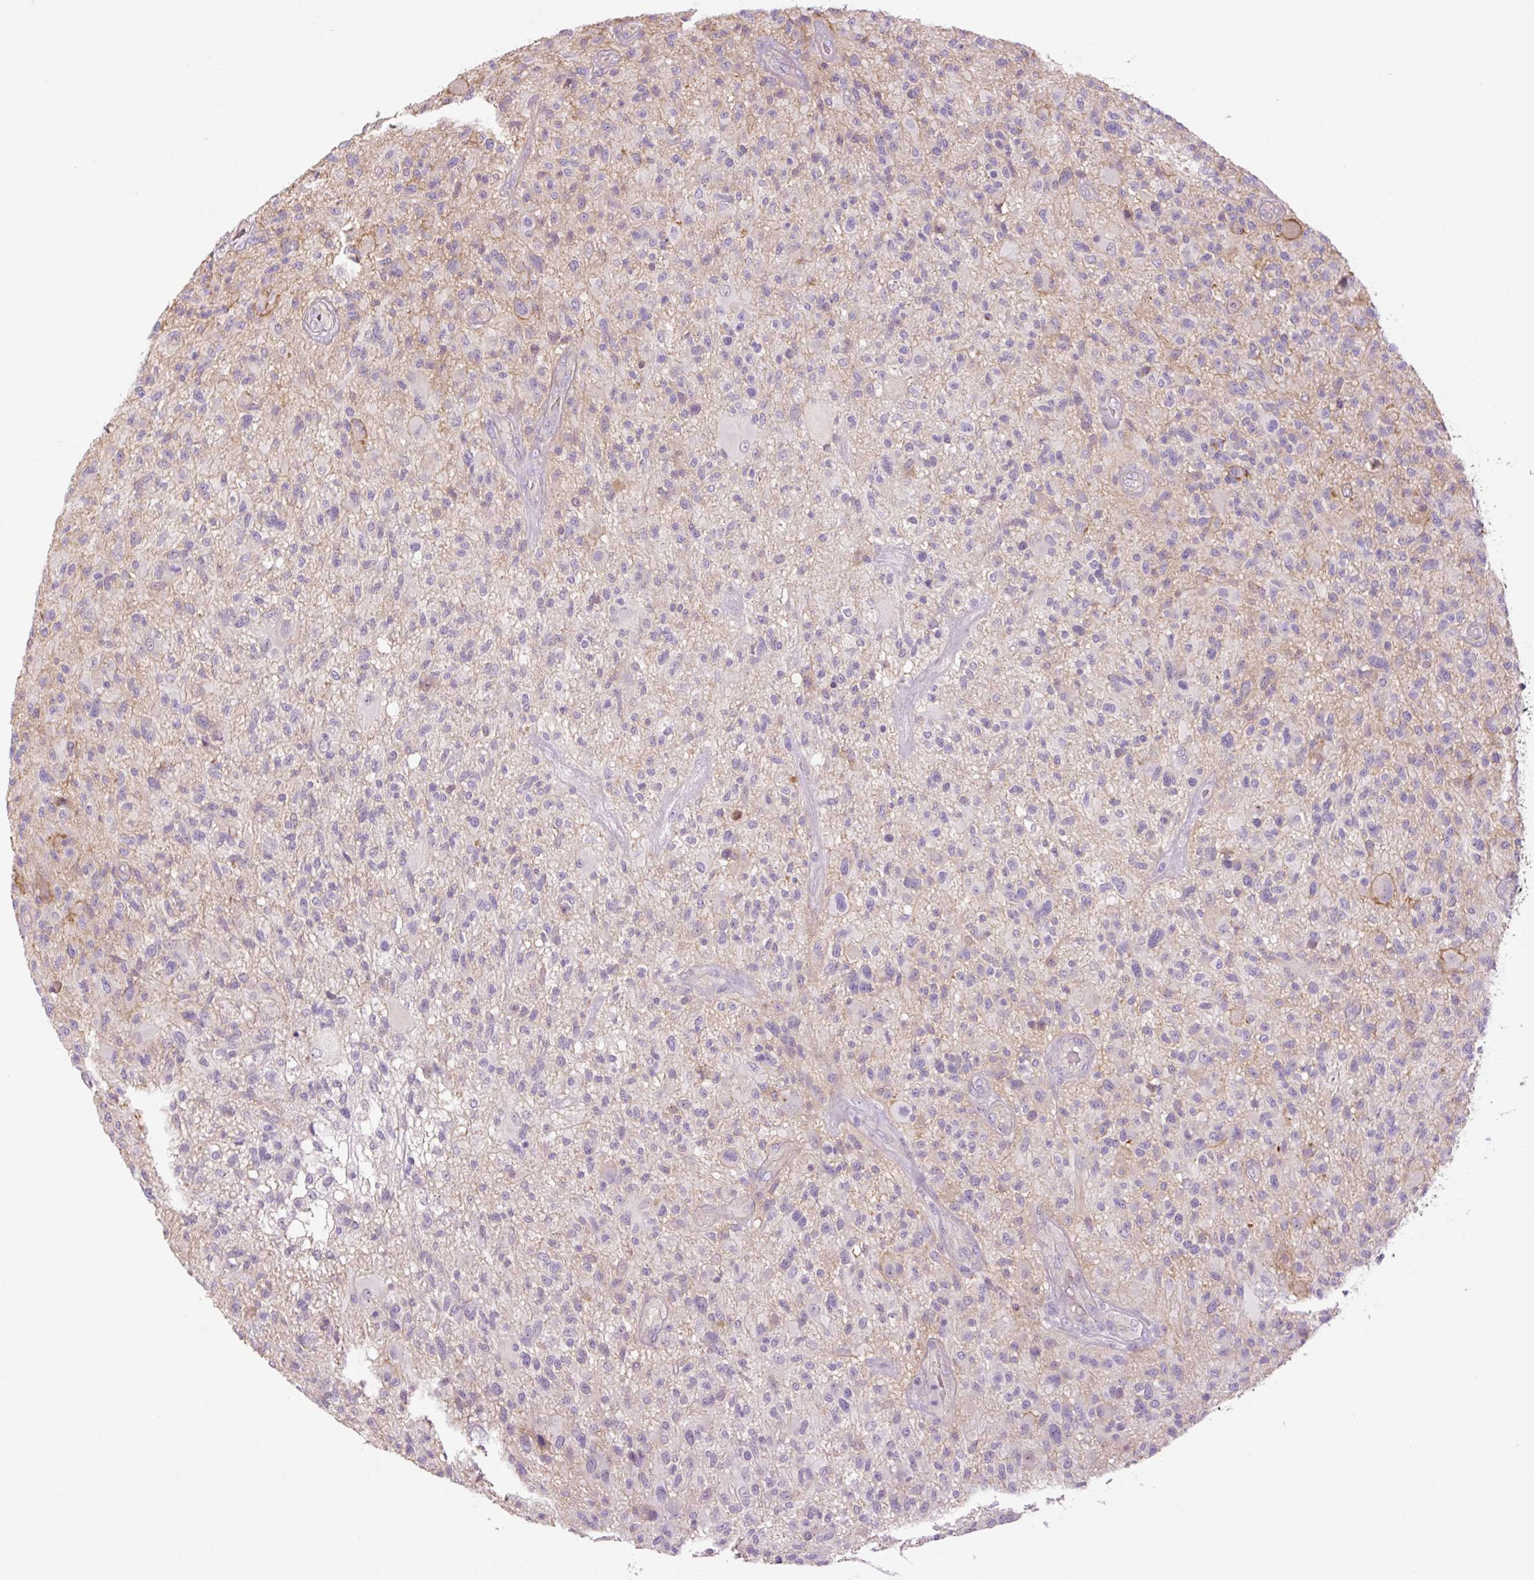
{"staining": {"intensity": "negative", "quantity": "none", "location": "none"}, "tissue": "glioma", "cell_type": "Tumor cells", "image_type": "cancer", "snomed": [{"axis": "morphology", "description": "Glioma, malignant, High grade"}, {"axis": "topography", "description": "Brain"}], "caption": "Tumor cells are negative for brown protein staining in malignant high-grade glioma.", "gene": "GRID2", "patient": {"sex": "male", "age": 47}}